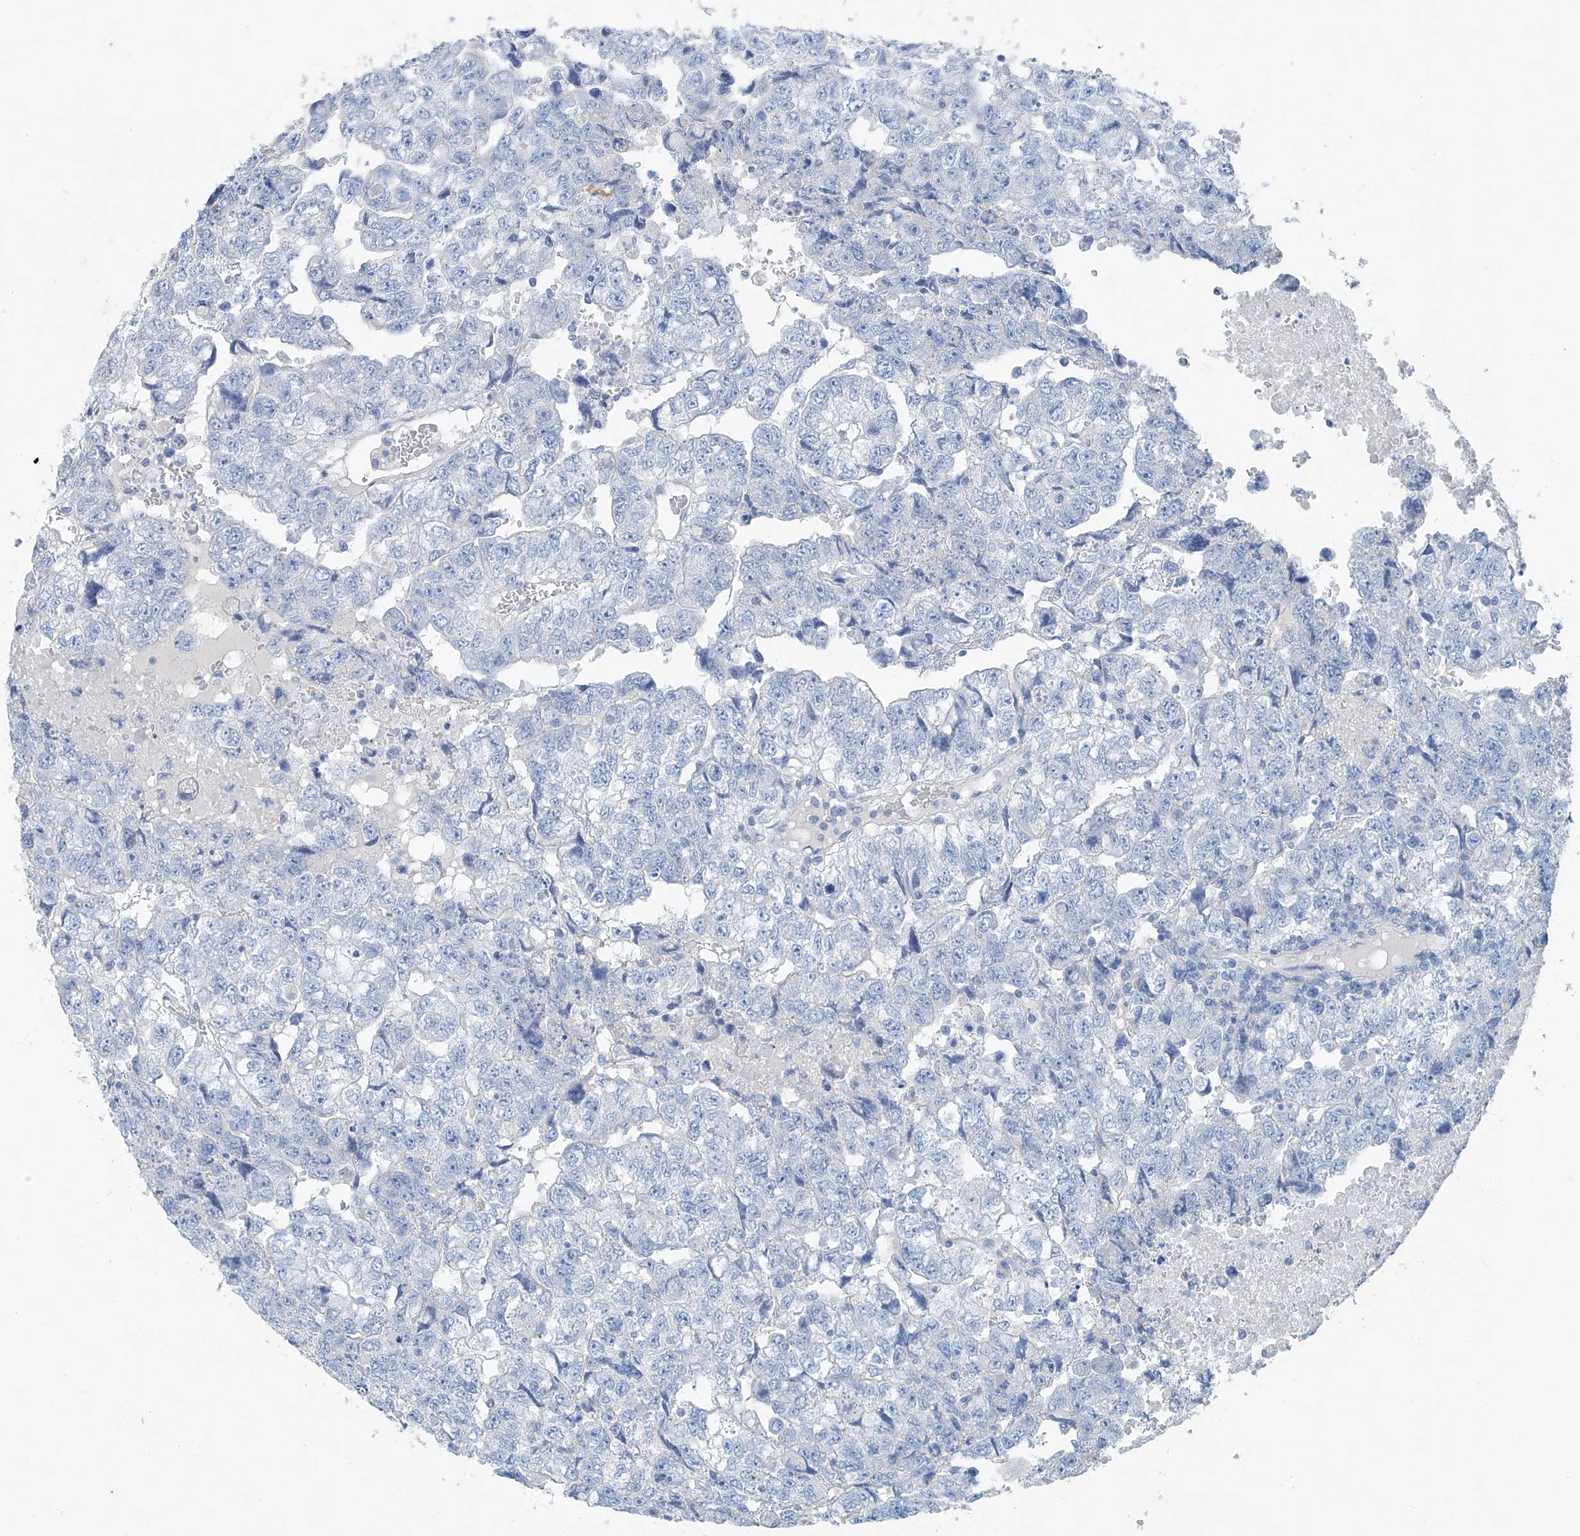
{"staining": {"intensity": "negative", "quantity": "none", "location": "none"}, "tissue": "testis cancer", "cell_type": "Tumor cells", "image_type": "cancer", "snomed": [{"axis": "morphology", "description": "Carcinoma, Embryonal, NOS"}, {"axis": "topography", "description": "Testis"}], "caption": "Tumor cells are negative for brown protein staining in testis cancer (embryonal carcinoma).", "gene": "C1orf87", "patient": {"sex": "male", "age": 36}}